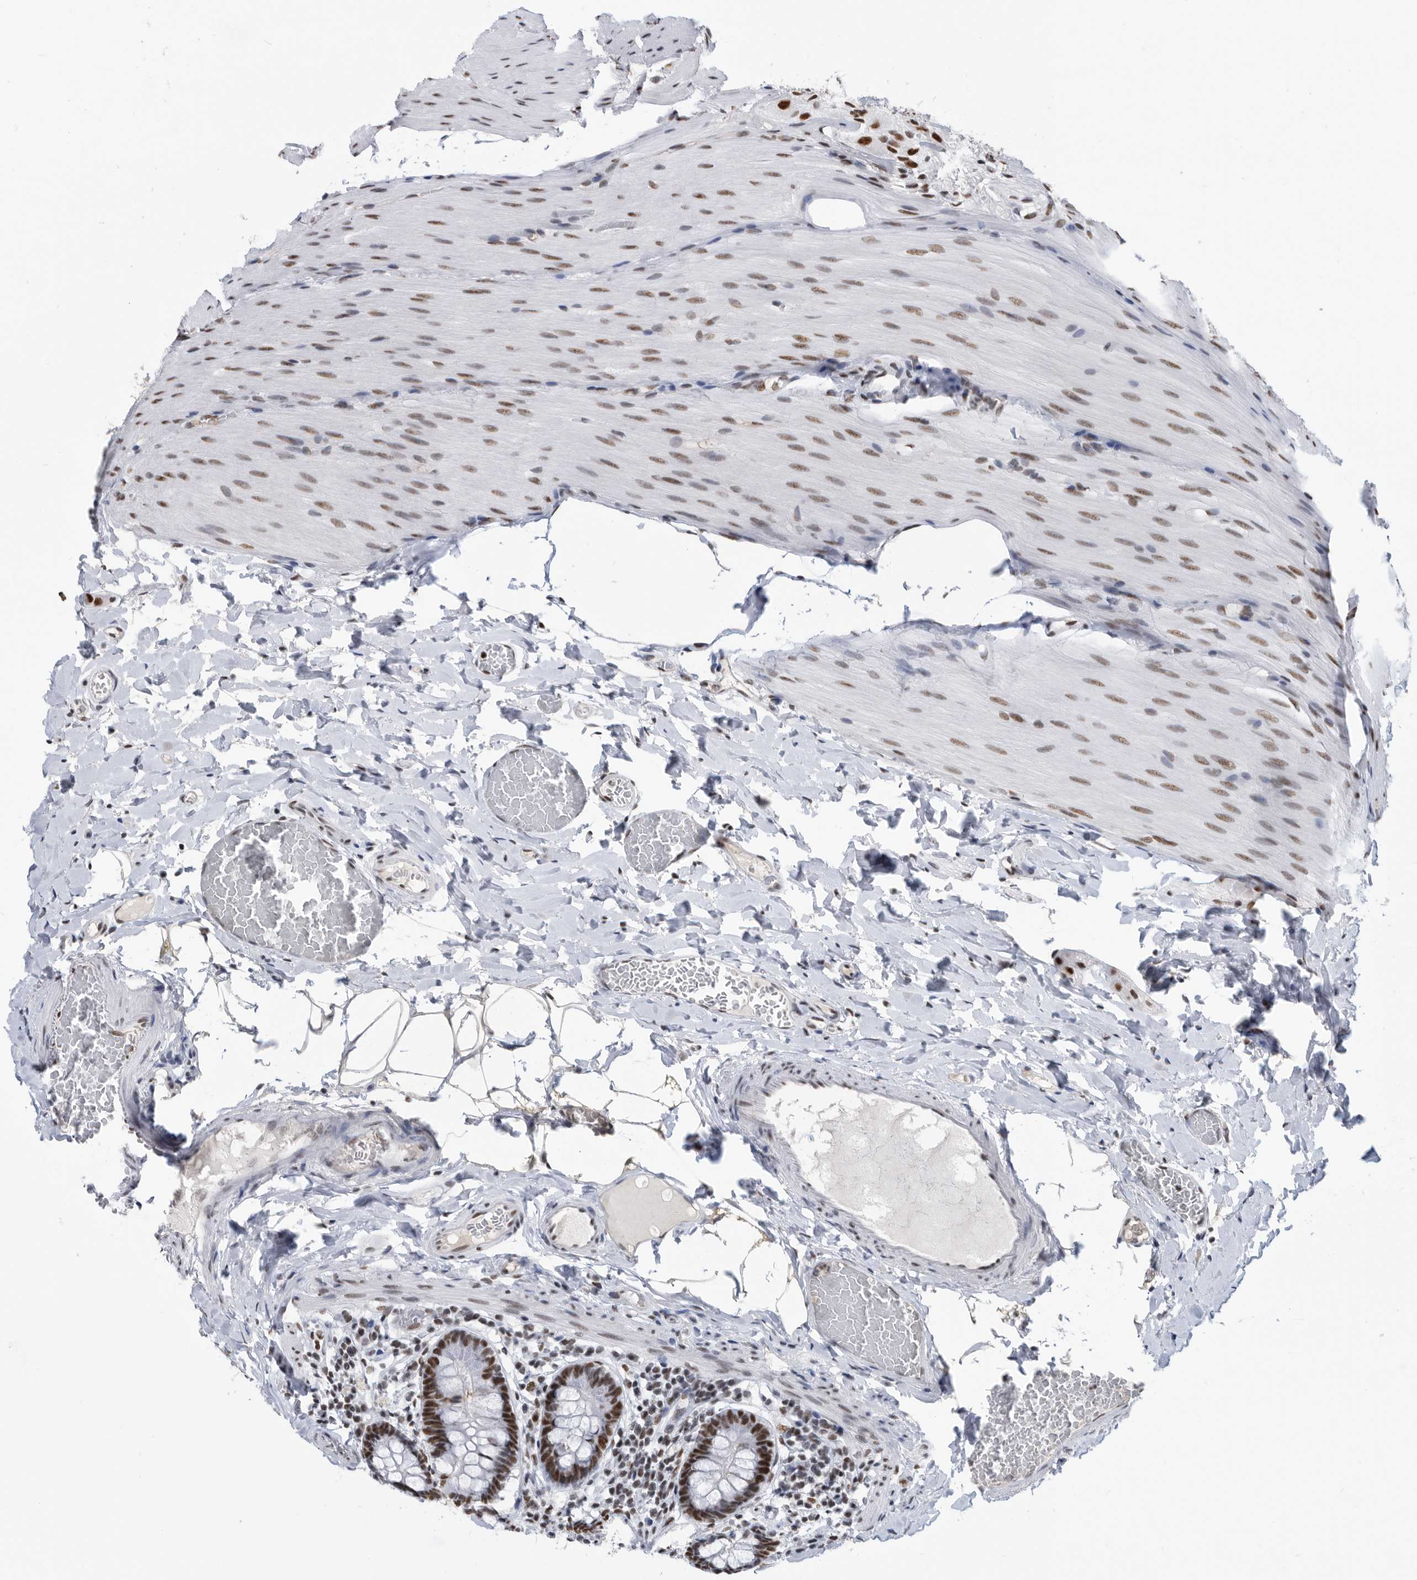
{"staining": {"intensity": "strong", "quantity": ">75%", "location": "nuclear"}, "tissue": "small intestine", "cell_type": "Glandular cells", "image_type": "normal", "snomed": [{"axis": "morphology", "description": "Normal tissue, NOS"}, {"axis": "topography", "description": "Small intestine"}], "caption": "The histopathology image demonstrates a brown stain indicating the presence of a protein in the nuclear of glandular cells in small intestine. Immunohistochemistry (ihc) stains the protein of interest in brown and the nuclei are stained blue.", "gene": "SF3A1", "patient": {"sex": "male", "age": 41}}